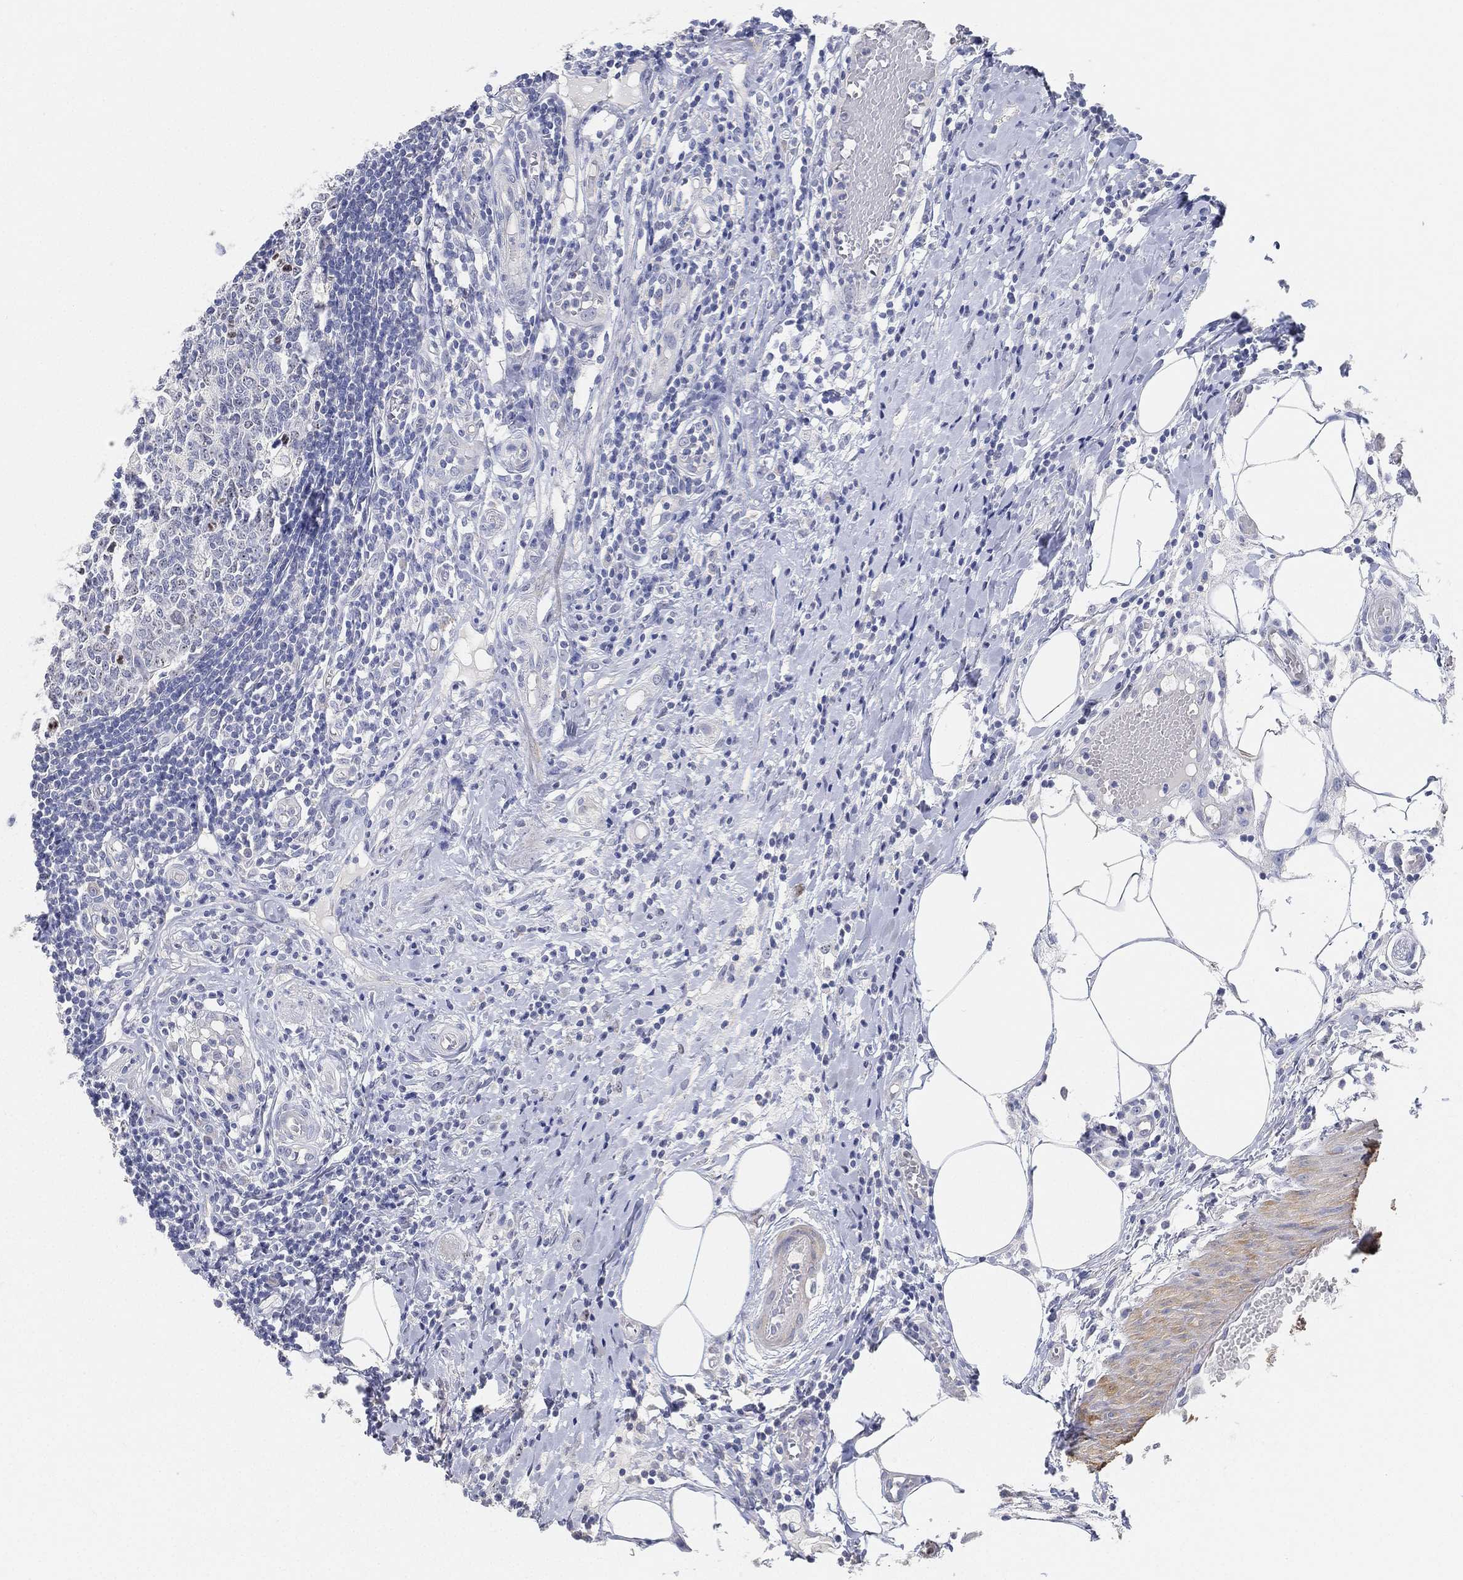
{"staining": {"intensity": "negative", "quantity": "none", "location": "none"}, "tissue": "appendix", "cell_type": "Glandular cells", "image_type": "normal", "snomed": [{"axis": "morphology", "description": "Normal tissue, NOS"}, {"axis": "morphology", "description": "Inflammation, NOS"}, {"axis": "topography", "description": "Appendix"}], "caption": "High magnification brightfield microscopy of unremarkable appendix stained with DAB (3,3'-diaminobenzidine) (brown) and counterstained with hematoxylin (blue): glandular cells show no significant positivity. (DAB (3,3'-diaminobenzidine) immunohistochemistry (IHC) visualized using brightfield microscopy, high magnification).", "gene": "FAM187B", "patient": {"sex": "male", "age": 16}}